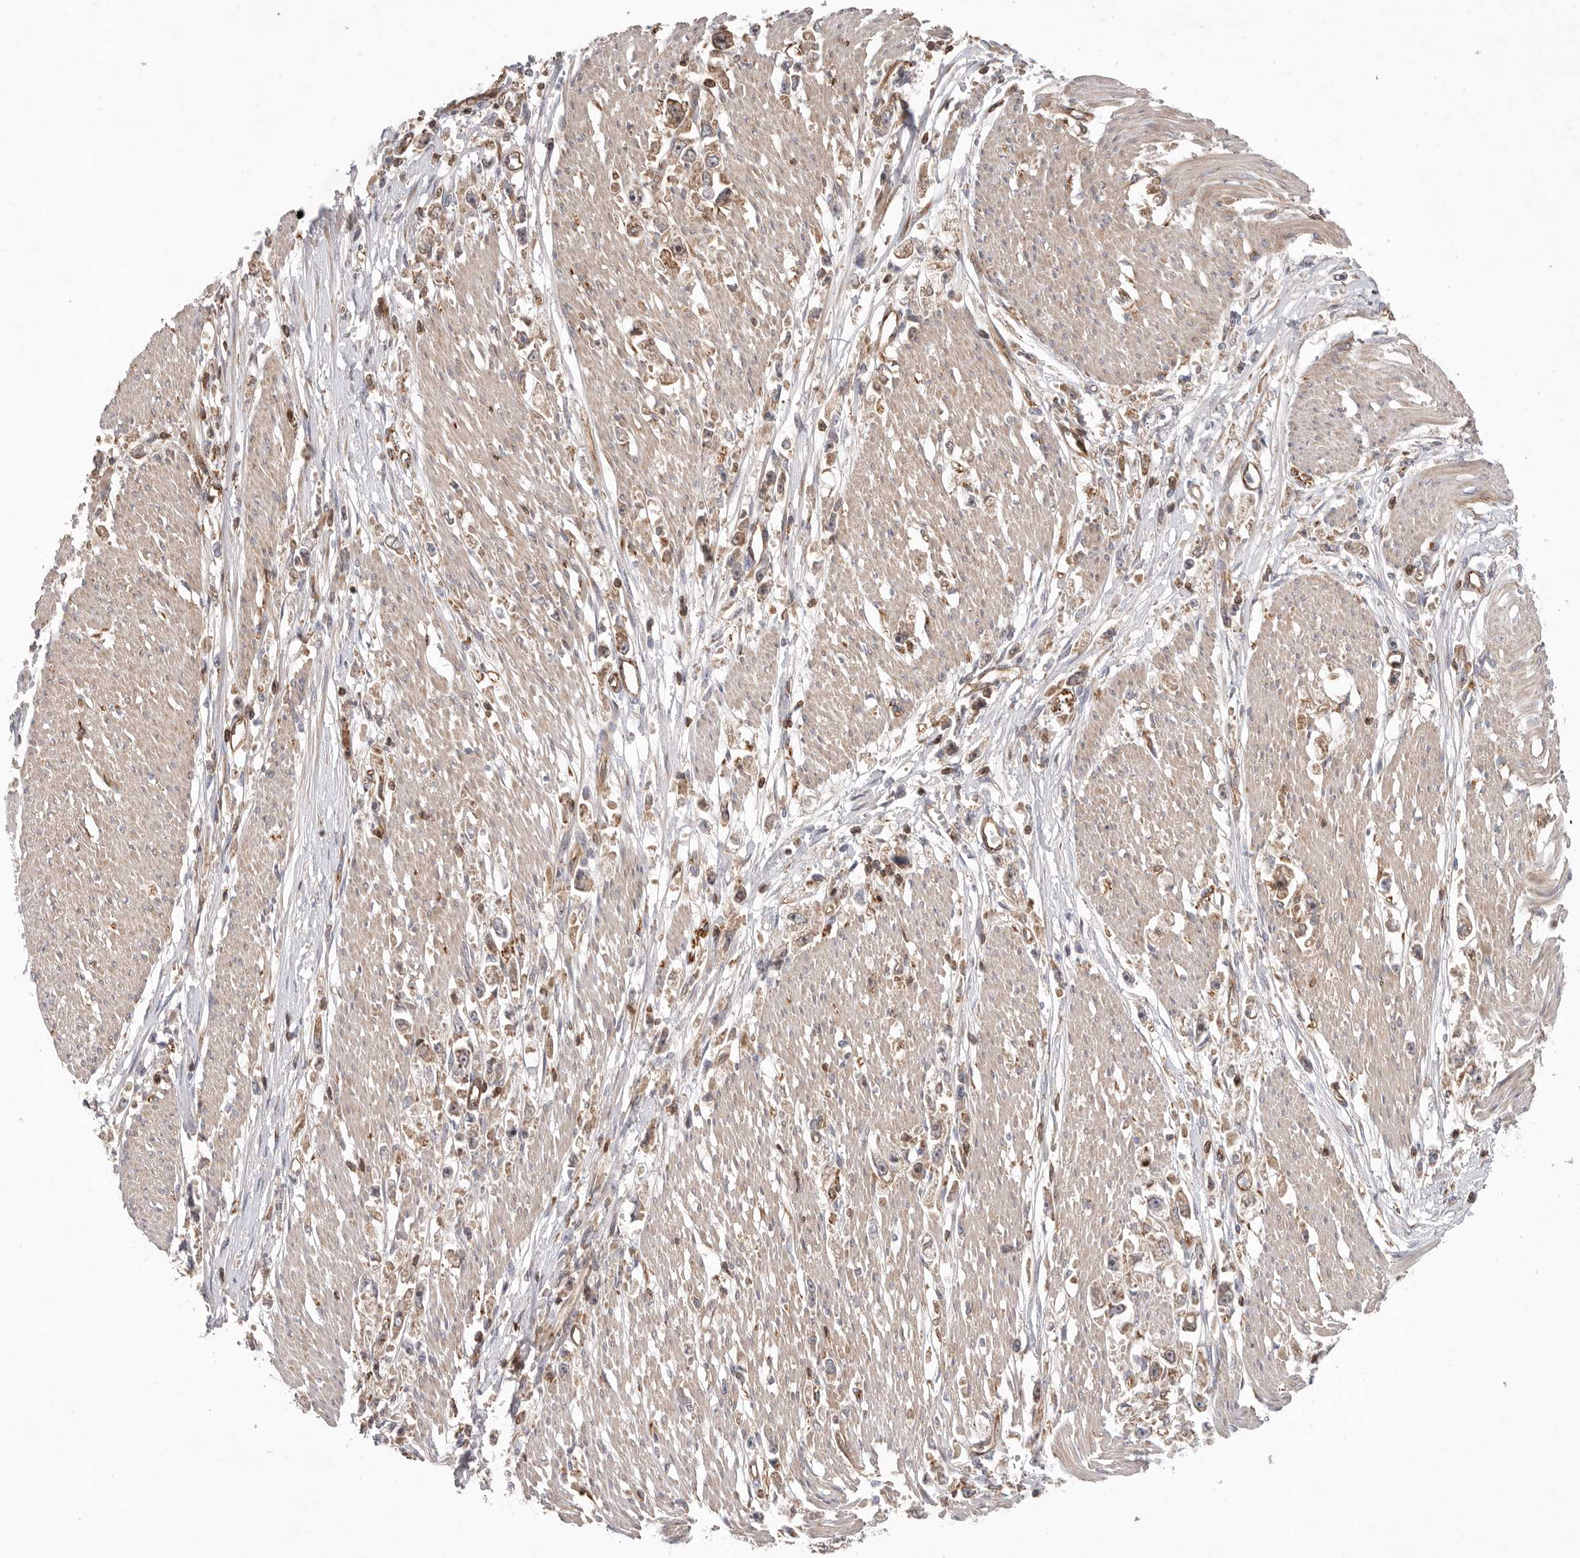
{"staining": {"intensity": "moderate", "quantity": ">75%", "location": "cytoplasmic/membranous"}, "tissue": "stomach cancer", "cell_type": "Tumor cells", "image_type": "cancer", "snomed": [{"axis": "morphology", "description": "Adenocarcinoma, NOS"}, {"axis": "topography", "description": "Stomach"}], "caption": "DAB immunohistochemical staining of adenocarcinoma (stomach) demonstrates moderate cytoplasmic/membranous protein positivity in about >75% of tumor cells.", "gene": "PRKCH", "patient": {"sex": "female", "age": 59}}